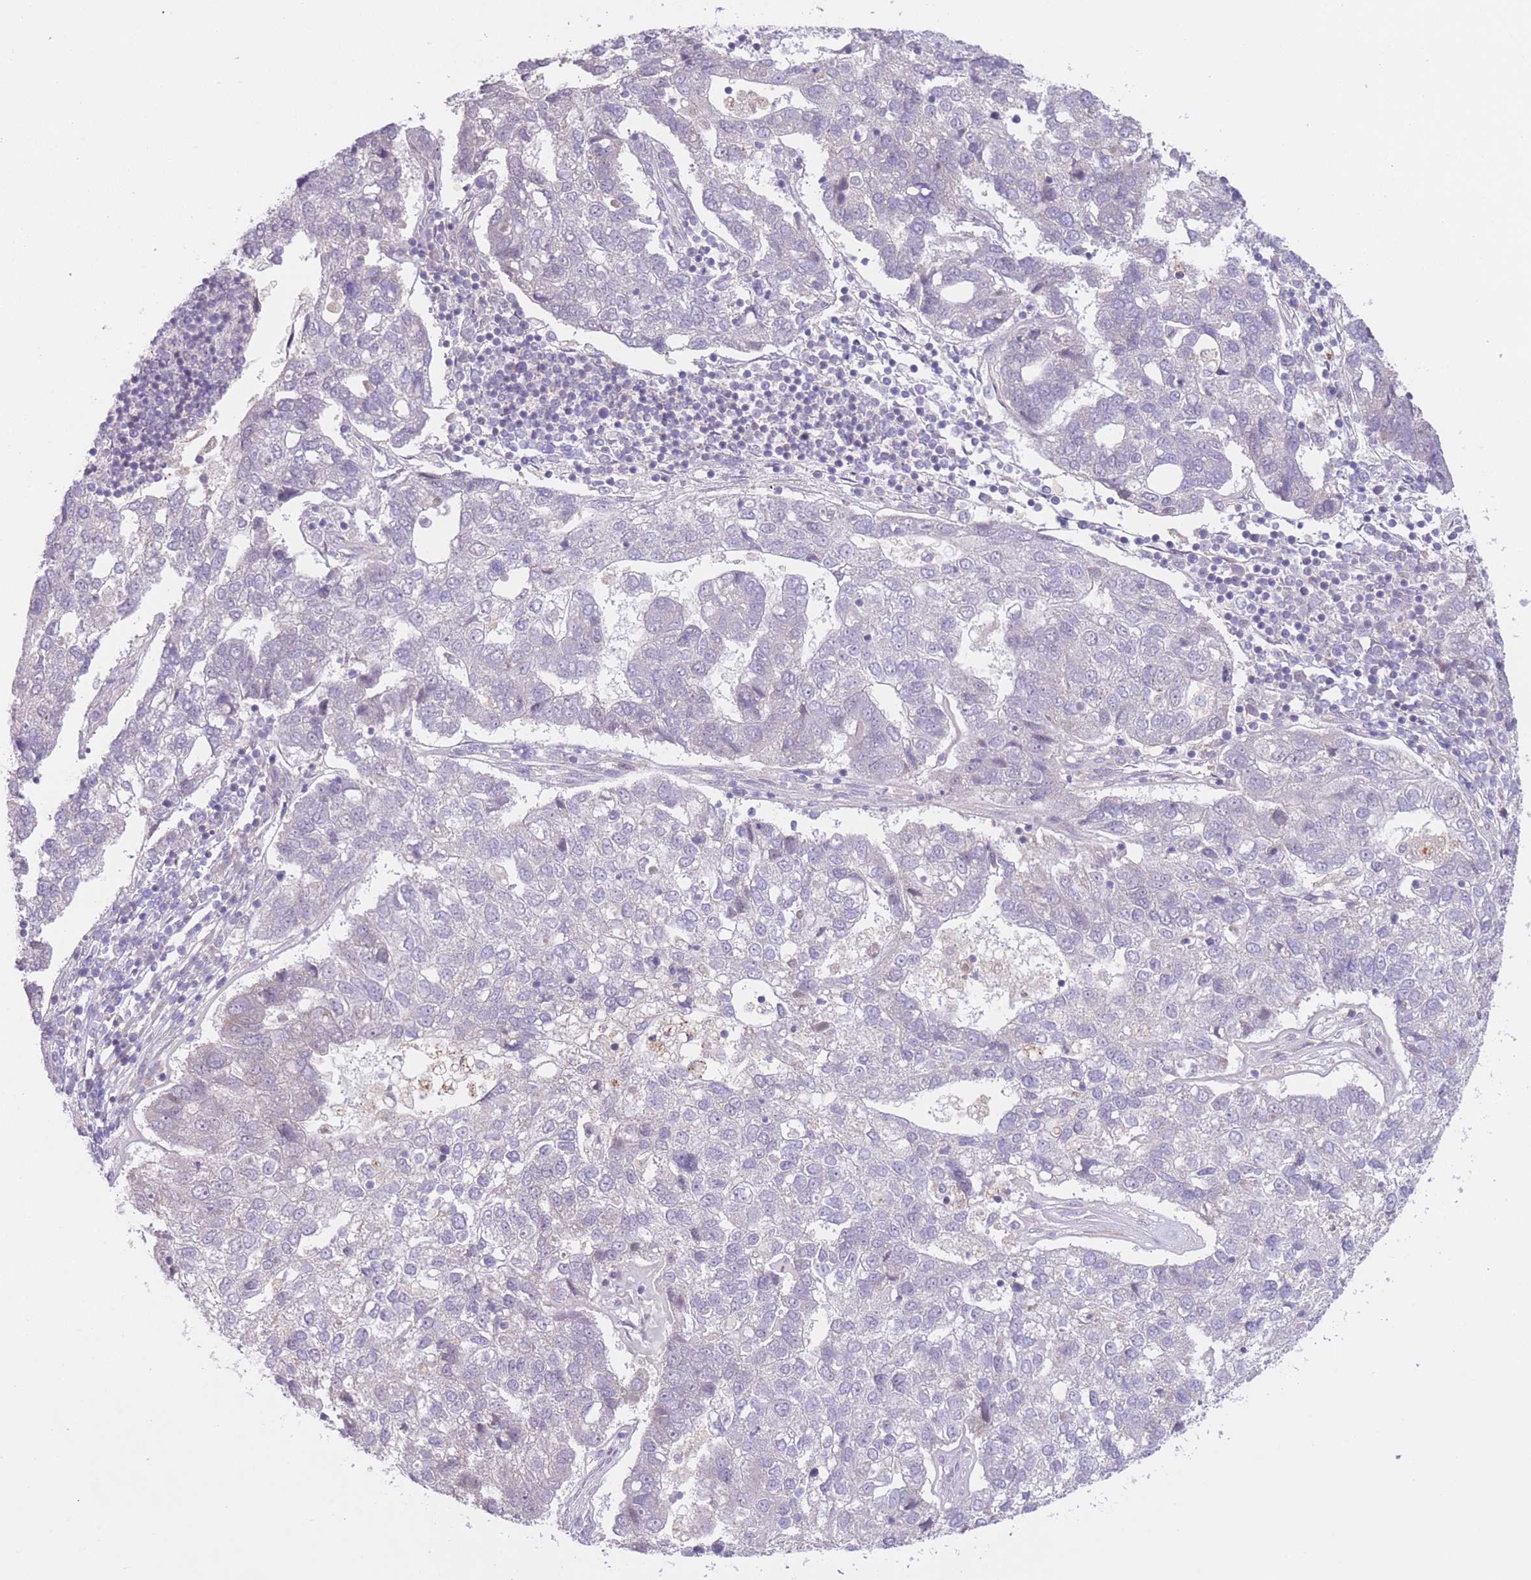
{"staining": {"intensity": "negative", "quantity": "none", "location": "none"}, "tissue": "pancreatic cancer", "cell_type": "Tumor cells", "image_type": "cancer", "snomed": [{"axis": "morphology", "description": "Adenocarcinoma, NOS"}, {"axis": "topography", "description": "Pancreas"}], "caption": "DAB immunohistochemical staining of human adenocarcinoma (pancreatic) reveals no significant positivity in tumor cells.", "gene": "FUT5", "patient": {"sex": "female", "age": 61}}